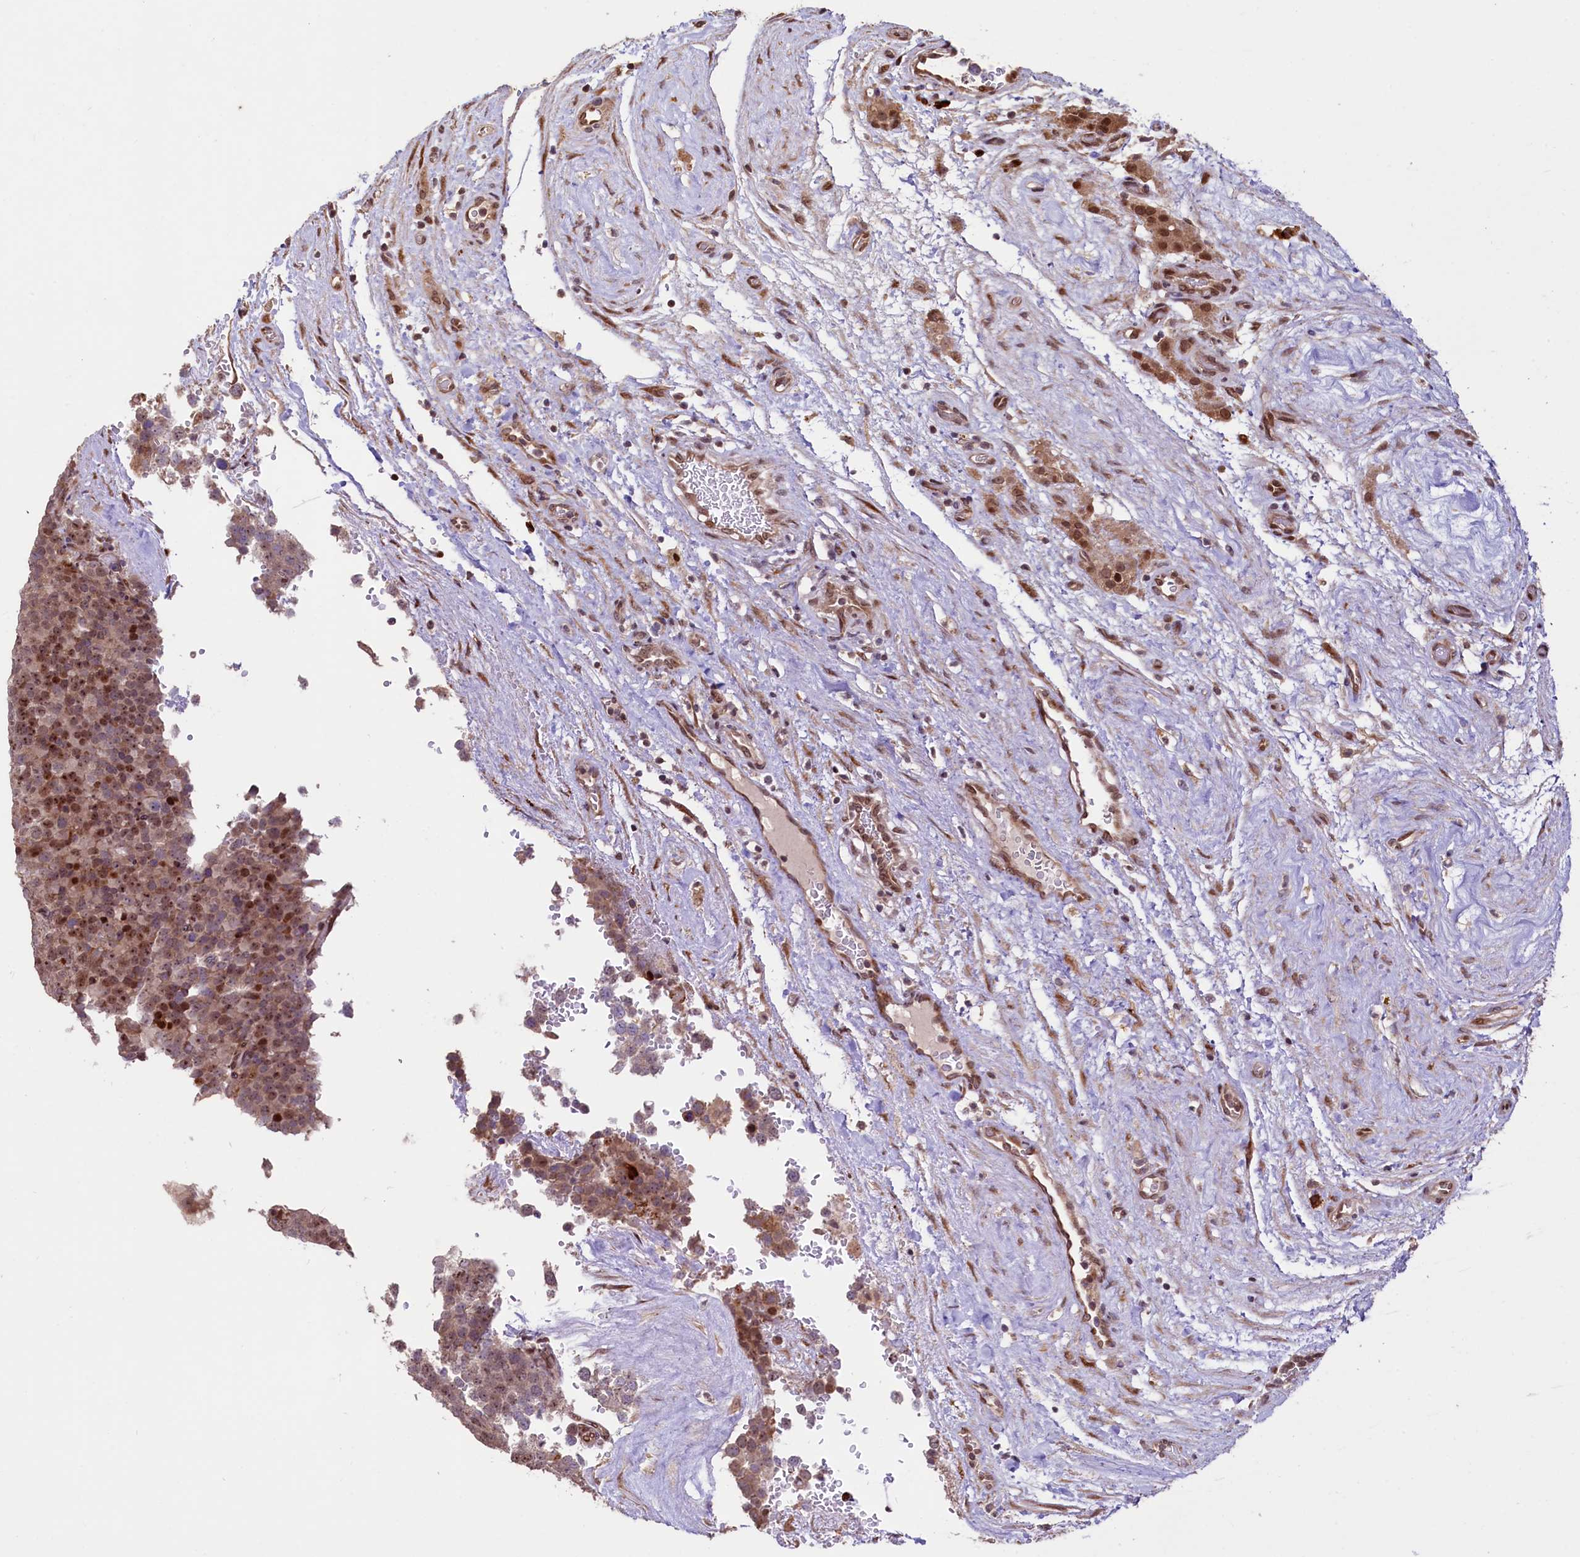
{"staining": {"intensity": "moderate", "quantity": ">75%", "location": "cytoplasmic/membranous,nuclear"}, "tissue": "testis cancer", "cell_type": "Tumor cells", "image_type": "cancer", "snomed": [{"axis": "morphology", "description": "Seminoma, NOS"}, {"axis": "topography", "description": "Testis"}], "caption": "Immunohistochemical staining of seminoma (testis) displays medium levels of moderate cytoplasmic/membranous and nuclear protein expression in approximately >75% of tumor cells.", "gene": "C5orf15", "patient": {"sex": "male", "age": 71}}